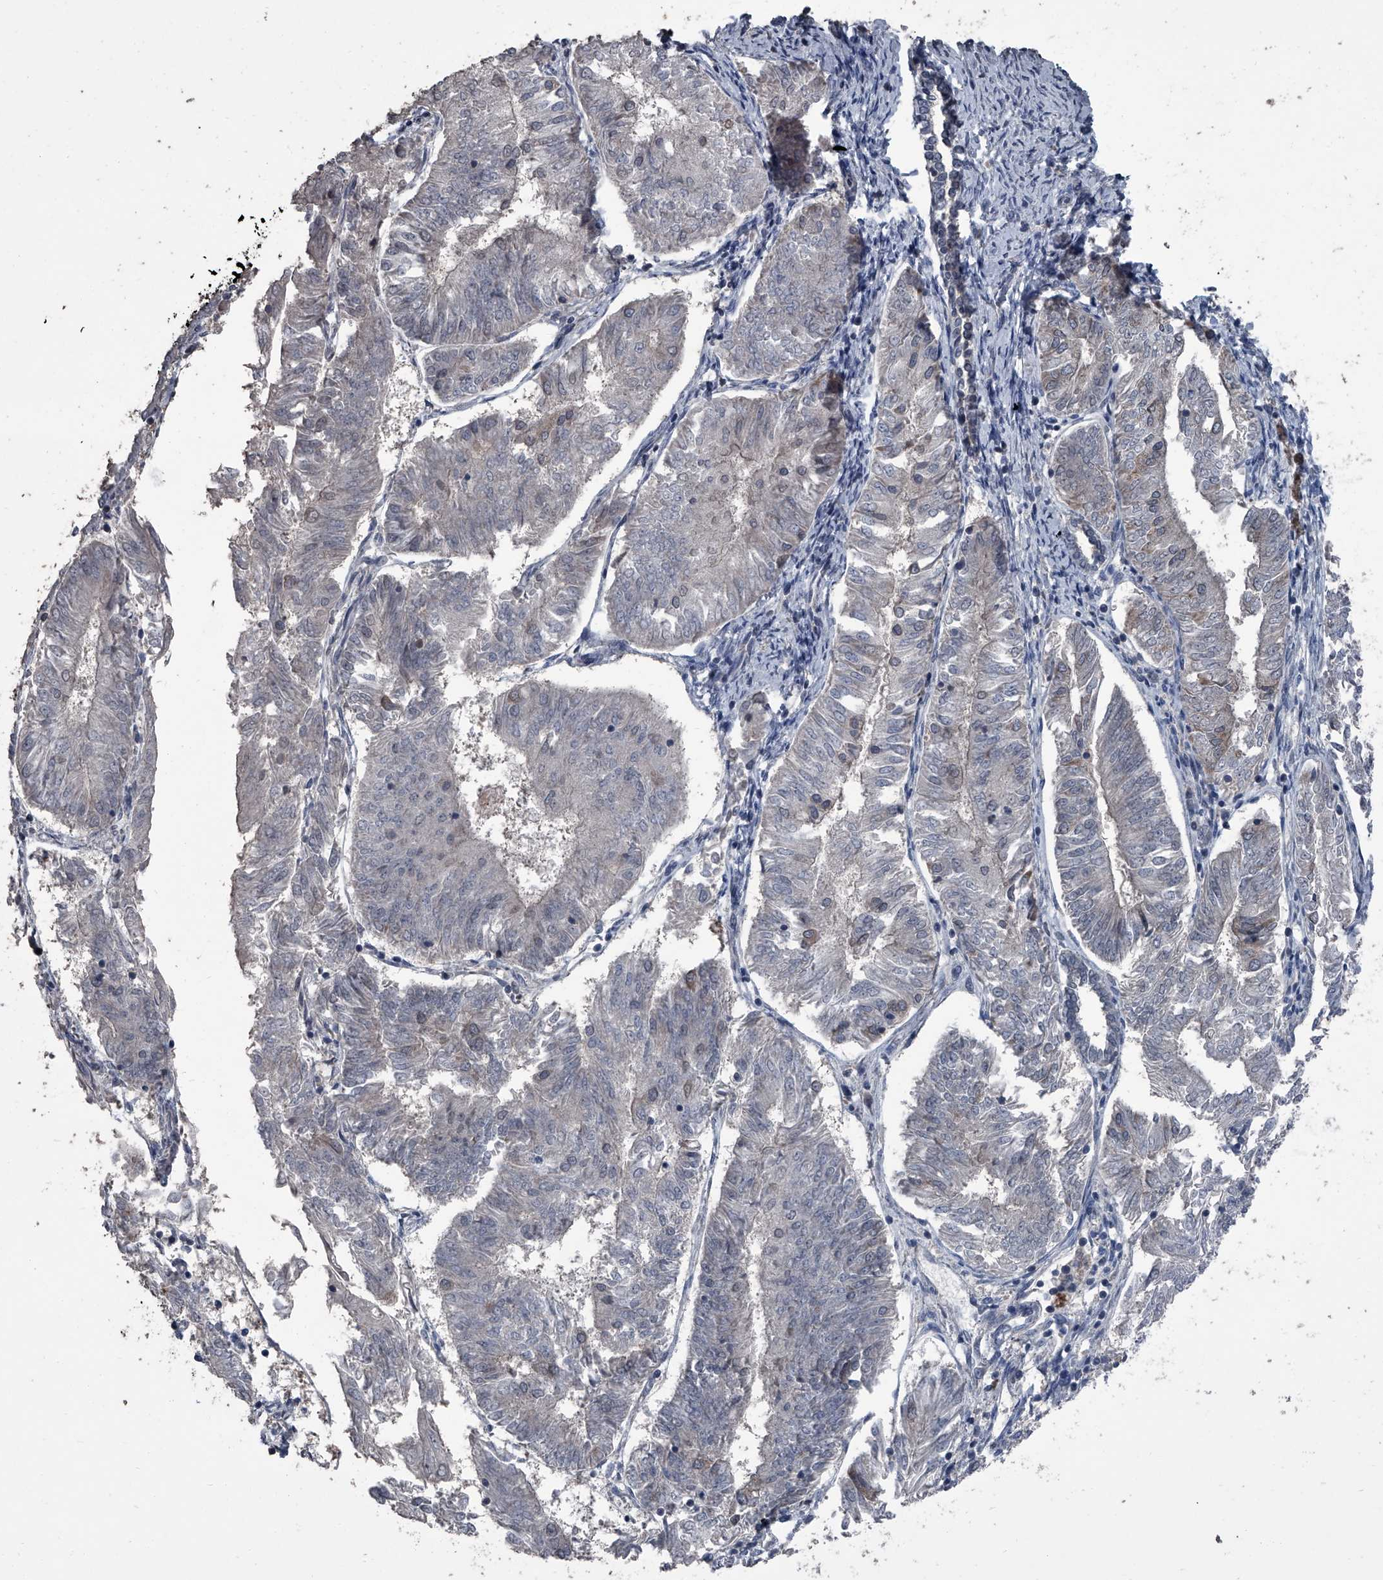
{"staining": {"intensity": "negative", "quantity": "none", "location": "none"}, "tissue": "endometrial cancer", "cell_type": "Tumor cells", "image_type": "cancer", "snomed": [{"axis": "morphology", "description": "Adenocarcinoma, NOS"}, {"axis": "topography", "description": "Endometrium"}], "caption": "Immunohistochemistry of human endometrial cancer reveals no staining in tumor cells.", "gene": "OARD1", "patient": {"sex": "female", "age": 58}}